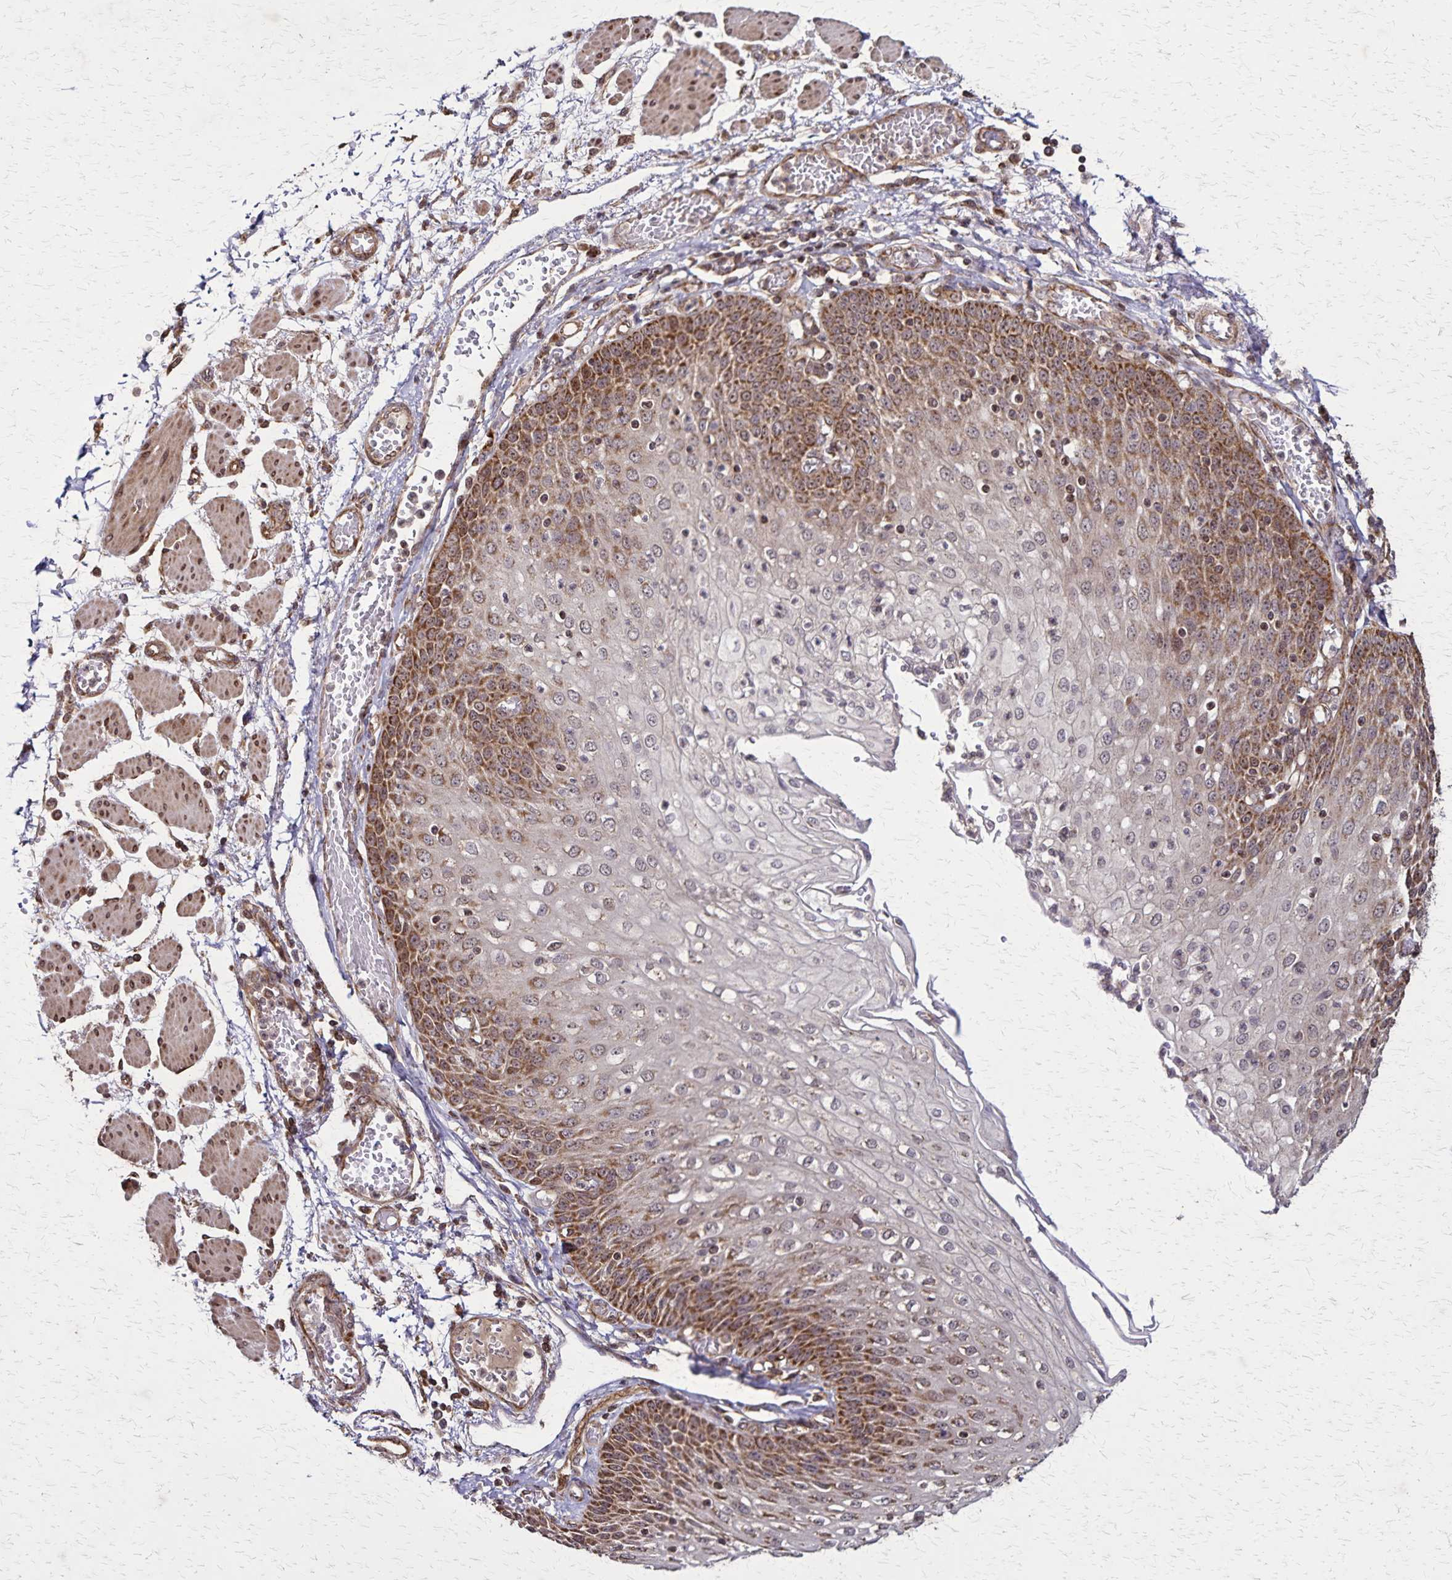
{"staining": {"intensity": "strong", "quantity": "25%-75%", "location": "cytoplasmic/membranous"}, "tissue": "esophagus", "cell_type": "Squamous epithelial cells", "image_type": "normal", "snomed": [{"axis": "morphology", "description": "Normal tissue, NOS"}, {"axis": "morphology", "description": "Adenocarcinoma, NOS"}, {"axis": "topography", "description": "Esophagus"}], "caption": "The micrograph shows immunohistochemical staining of unremarkable esophagus. There is strong cytoplasmic/membranous positivity is seen in about 25%-75% of squamous epithelial cells. The staining was performed using DAB (3,3'-diaminobenzidine), with brown indicating positive protein expression. Nuclei are stained blue with hematoxylin.", "gene": "NFS1", "patient": {"sex": "male", "age": 81}}